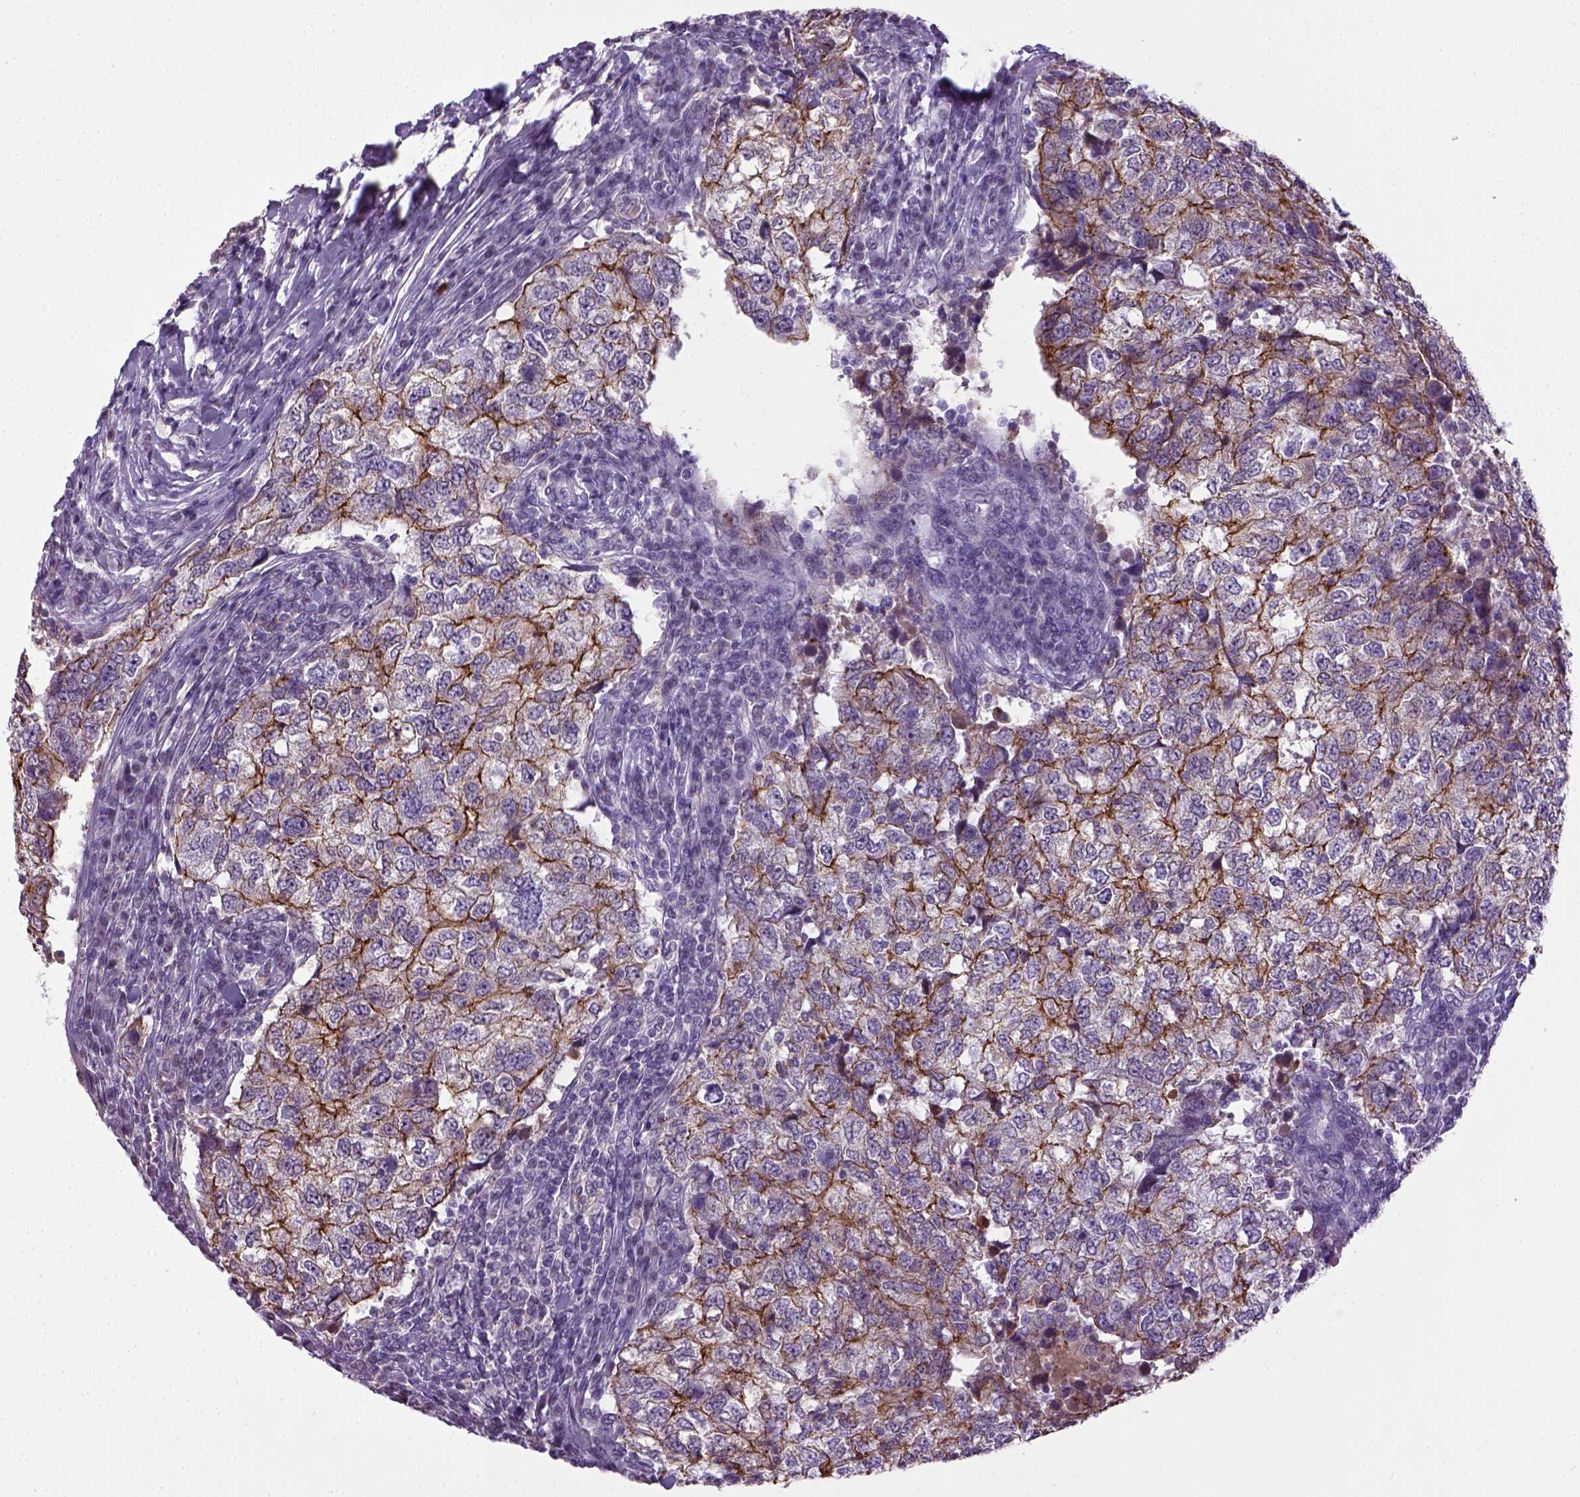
{"staining": {"intensity": "strong", "quantity": "25%-75%", "location": "cytoplasmic/membranous"}, "tissue": "breast cancer", "cell_type": "Tumor cells", "image_type": "cancer", "snomed": [{"axis": "morphology", "description": "Duct carcinoma"}, {"axis": "topography", "description": "Breast"}], "caption": "Breast cancer (infiltrating ductal carcinoma) stained with immunohistochemistry displays strong cytoplasmic/membranous staining in approximately 25%-75% of tumor cells.", "gene": "CDH1", "patient": {"sex": "female", "age": 30}}